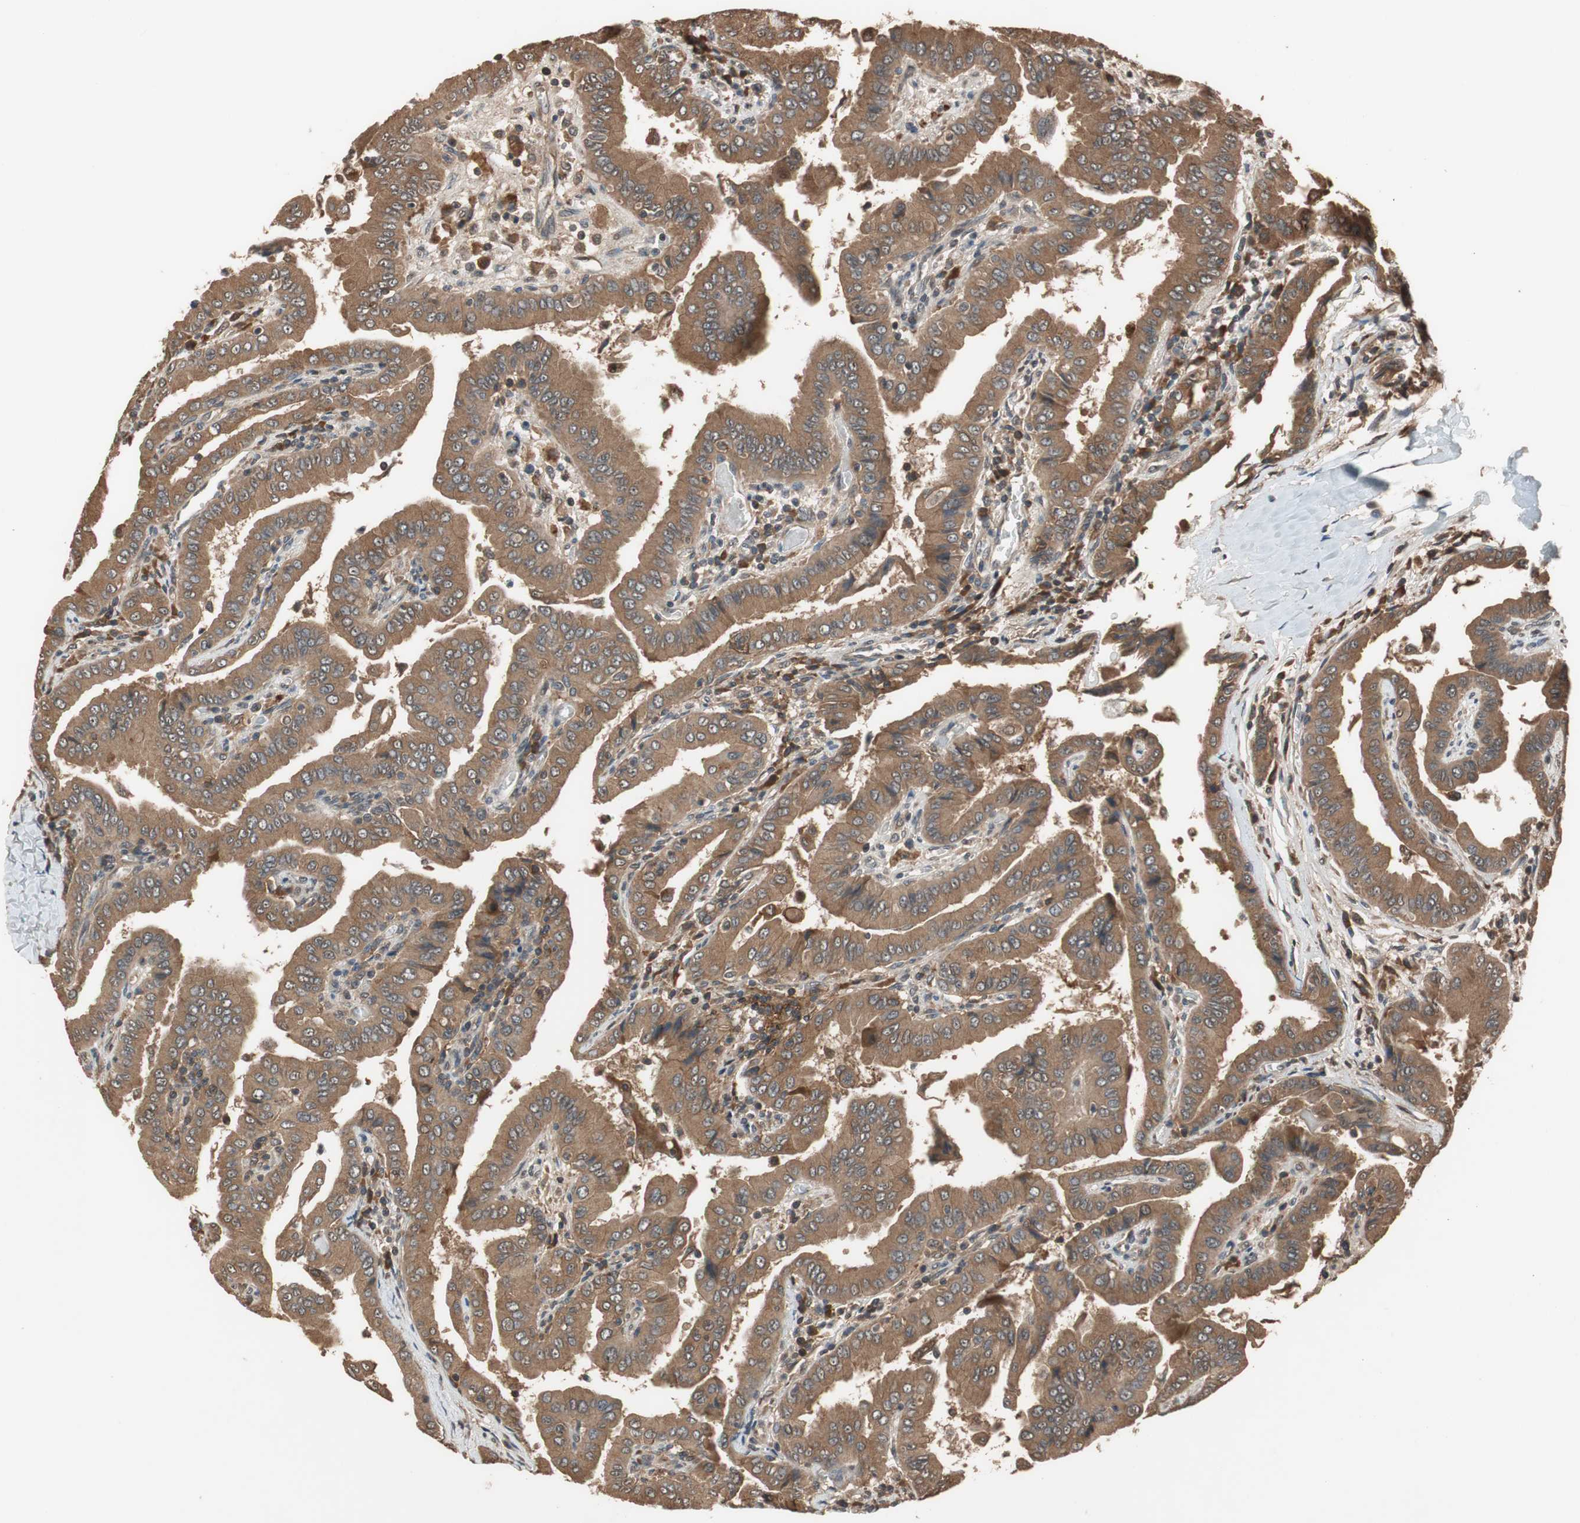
{"staining": {"intensity": "moderate", "quantity": ">75%", "location": "cytoplasmic/membranous"}, "tissue": "thyroid cancer", "cell_type": "Tumor cells", "image_type": "cancer", "snomed": [{"axis": "morphology", "description": "Papillary adenocarcinoma, NOS"}, {"axis": "topography", "description": "Thyroid gland"}], "caption": "This micrograph demonstrates immunohistochemistry (IHC) staining of thyroid cancer (papillary adenocarcinoma), with medium moderate cytoplasmic/membranous staining in approximately >75% of tumor cells.", "gene": "TMEM230", "patient": {"sex": "male", "age": 33}}